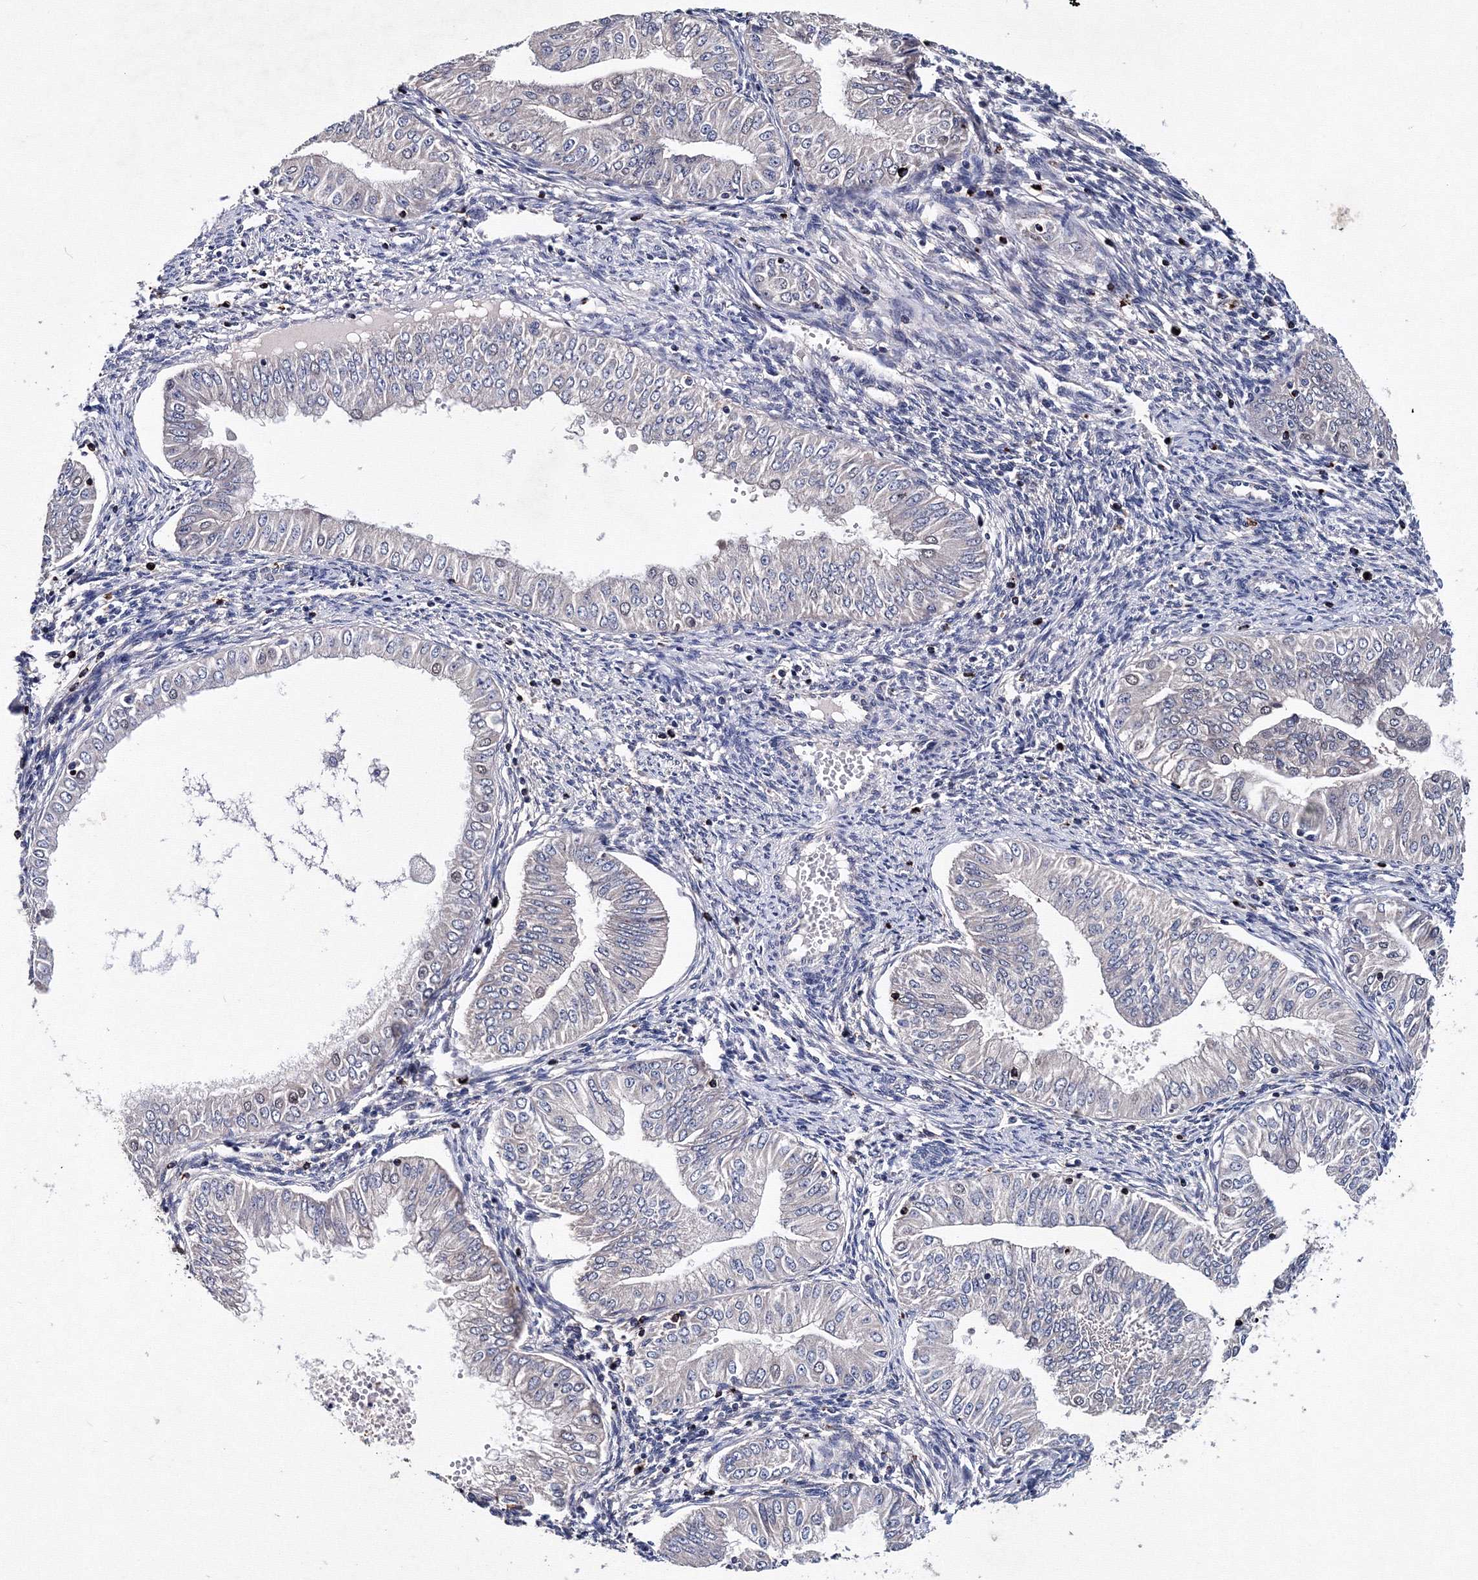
{"staining": {"intensity": "negative", "quantity": "none", "location": "none"}, "tissue": "endometrial cancer", "cell_type": "Tumor cells", "image_type": "cancer", "snomed": [{"axis": "morphology", "description": "Normal tissue, NOS"}, {"axis": "morphology", "description": "Adenocarcinoma, NOS"}, {"axis": "topography", "description": "Endometrium"}], "caption": "Endometrial cancer stained for a protein using immunohistochemistry (IHC) displays no expression tumor cells.", "gene": "PHYKPL", "patient": {"sex": "female", "age": 53}}